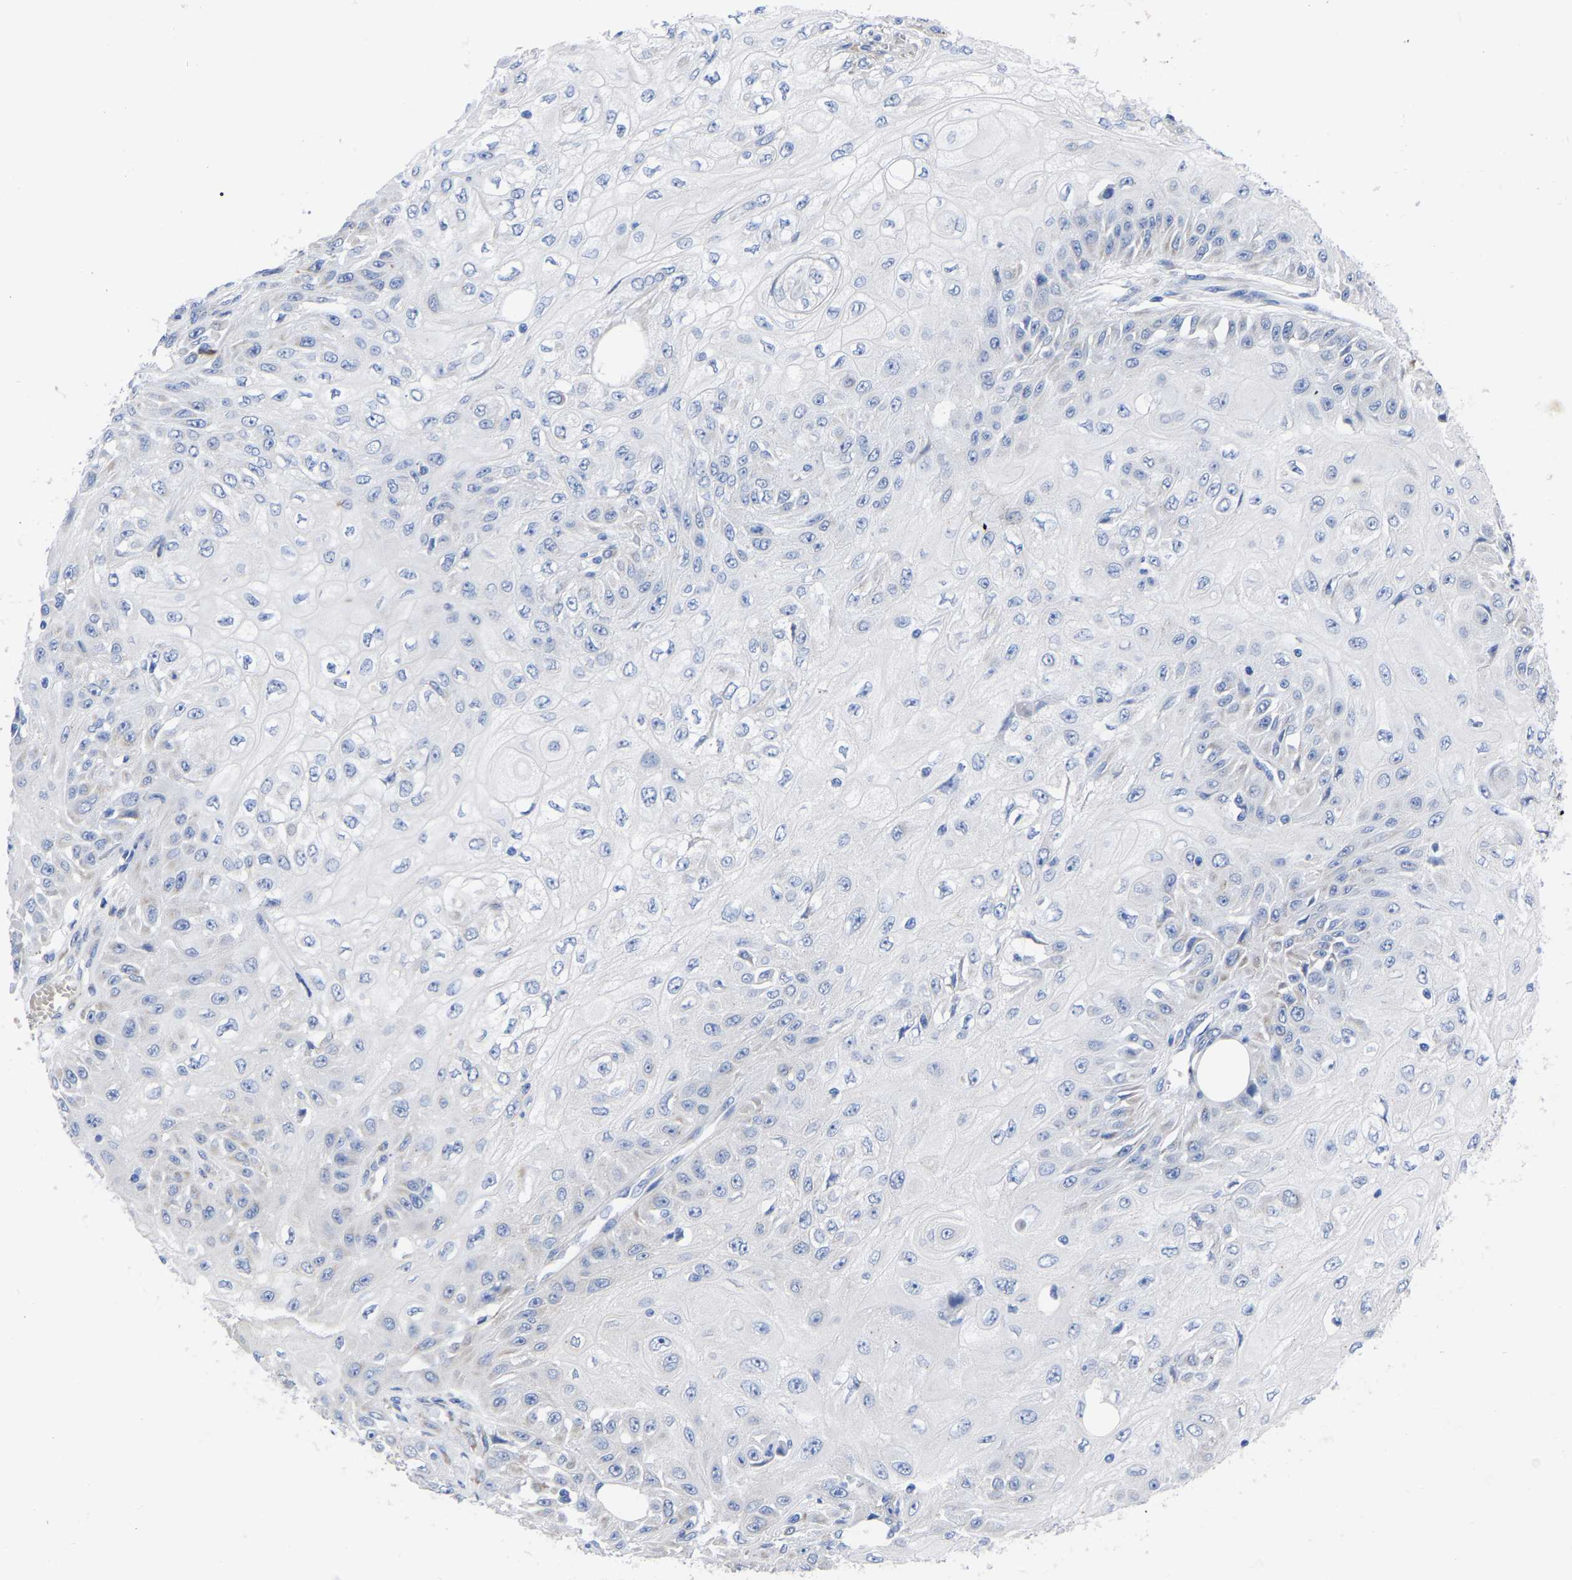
{"staining": {"intensity": "negative", "quantity": "none", "location": "none"}, "tissue": "skin cancer", "cell_type": "Tumor cells", "image_type": "cancer", "snomed": [{"axis": "morphology", "description": "Squamous cell carcinoma, NOS"}, {"axis": "morphology", "description": "Squamous cell carcinoma, metastatic, NOS"}, {"axis": "topography", "description": "Skin"}, {"axis": "topography", "description": "Lymph node"}], "caption": "This is an IHC image of skin cancer. There is no staining in tumor cells.", "gene": "GDF3", "patient": {"sex": "male", "age": 75}}